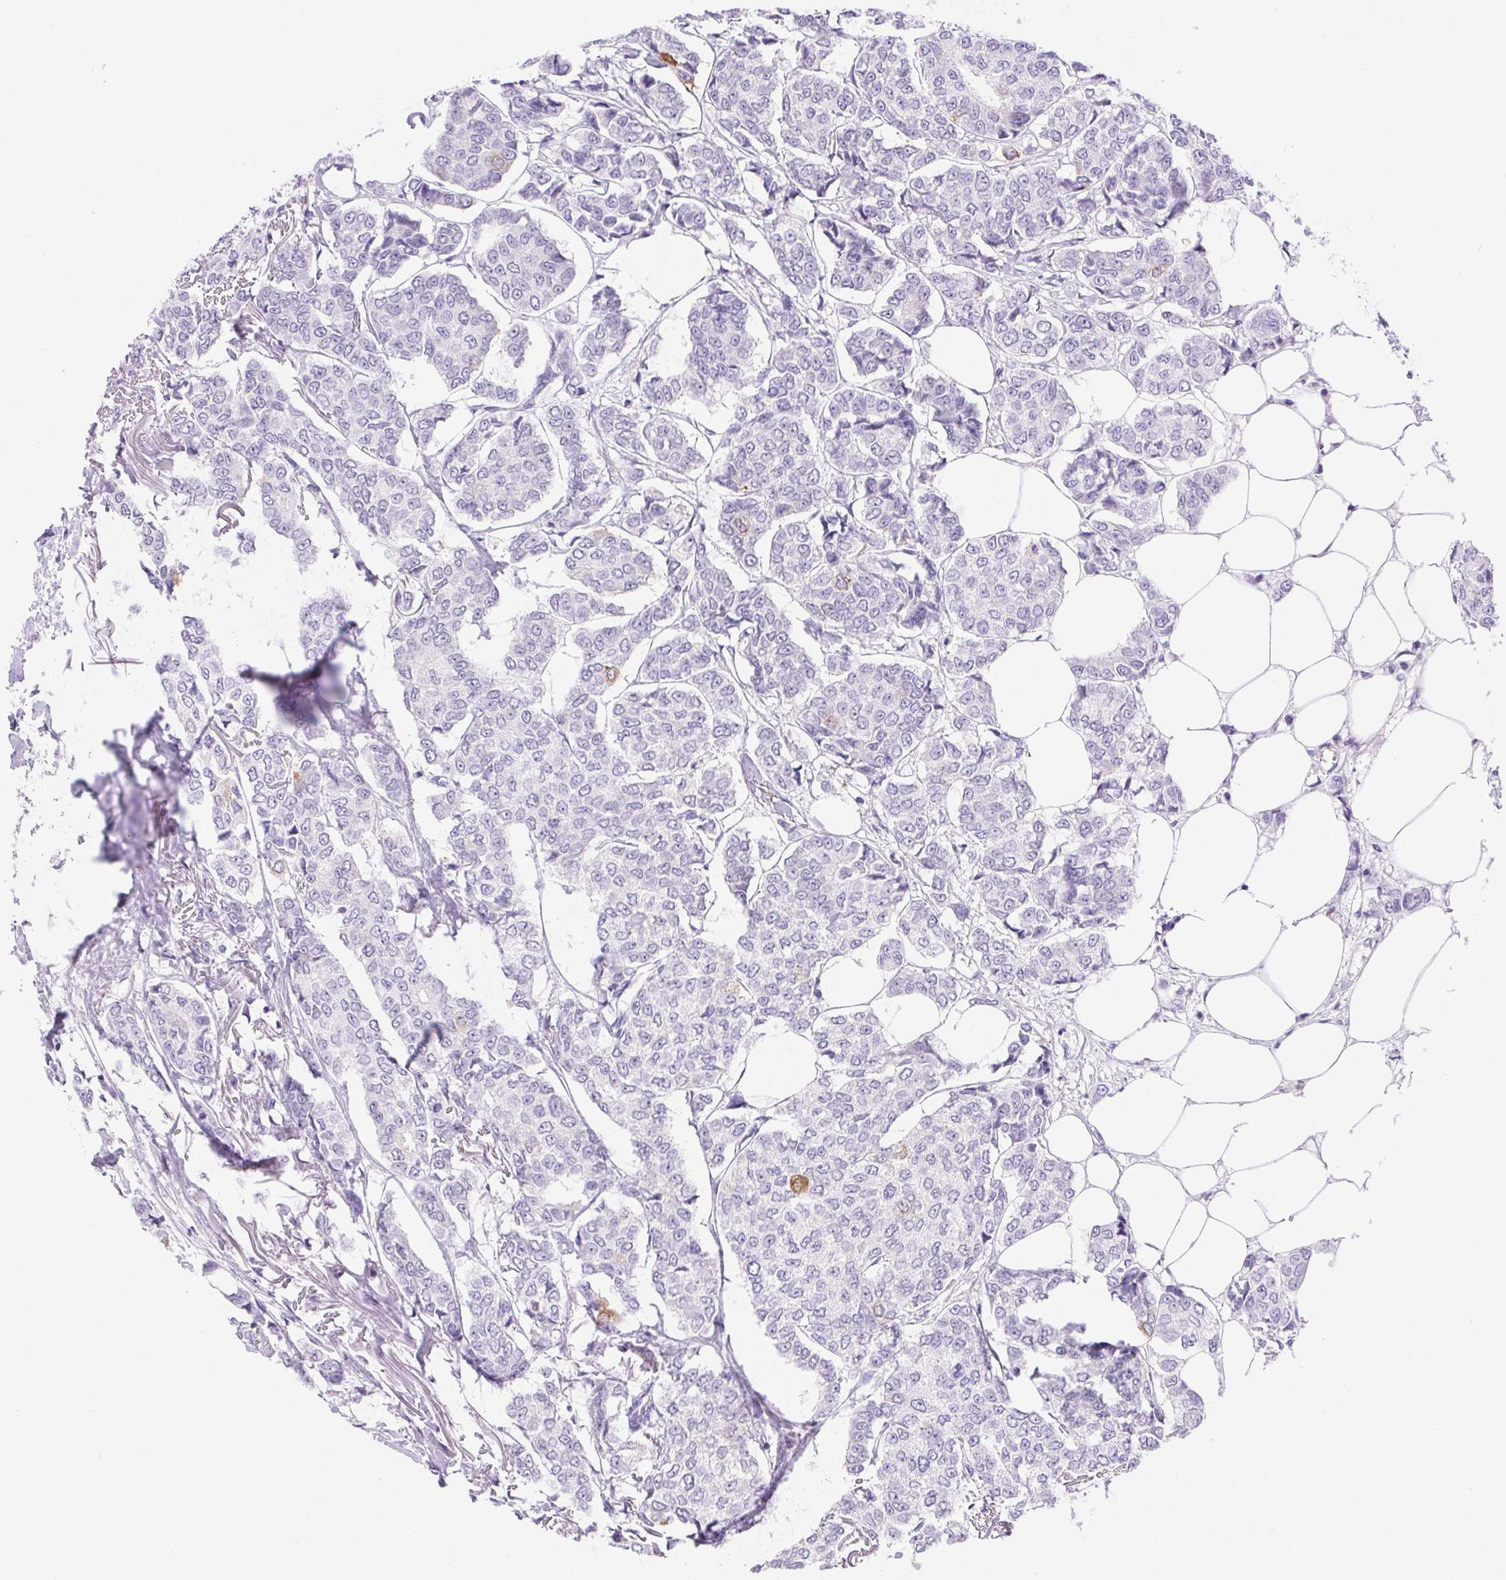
{"staining": {"intensity": "negative", "quantity": "none", "location": "none"}, "tissue": "breast cancer", "cell_type": "Tumor cells", "image_type": "cancer", "snomed": [{"axis": "morphology", "description": "Duct carcinoma"}, {"axis": "topography", "description": "Breast"}], "caption": "This is a histopathology image of IHC staining of breast infiltrating ductal carcinoma, which shows no staining in tumor cells.", "gene": "ERP27", "patient": {"sex": "female", "age": 94}}